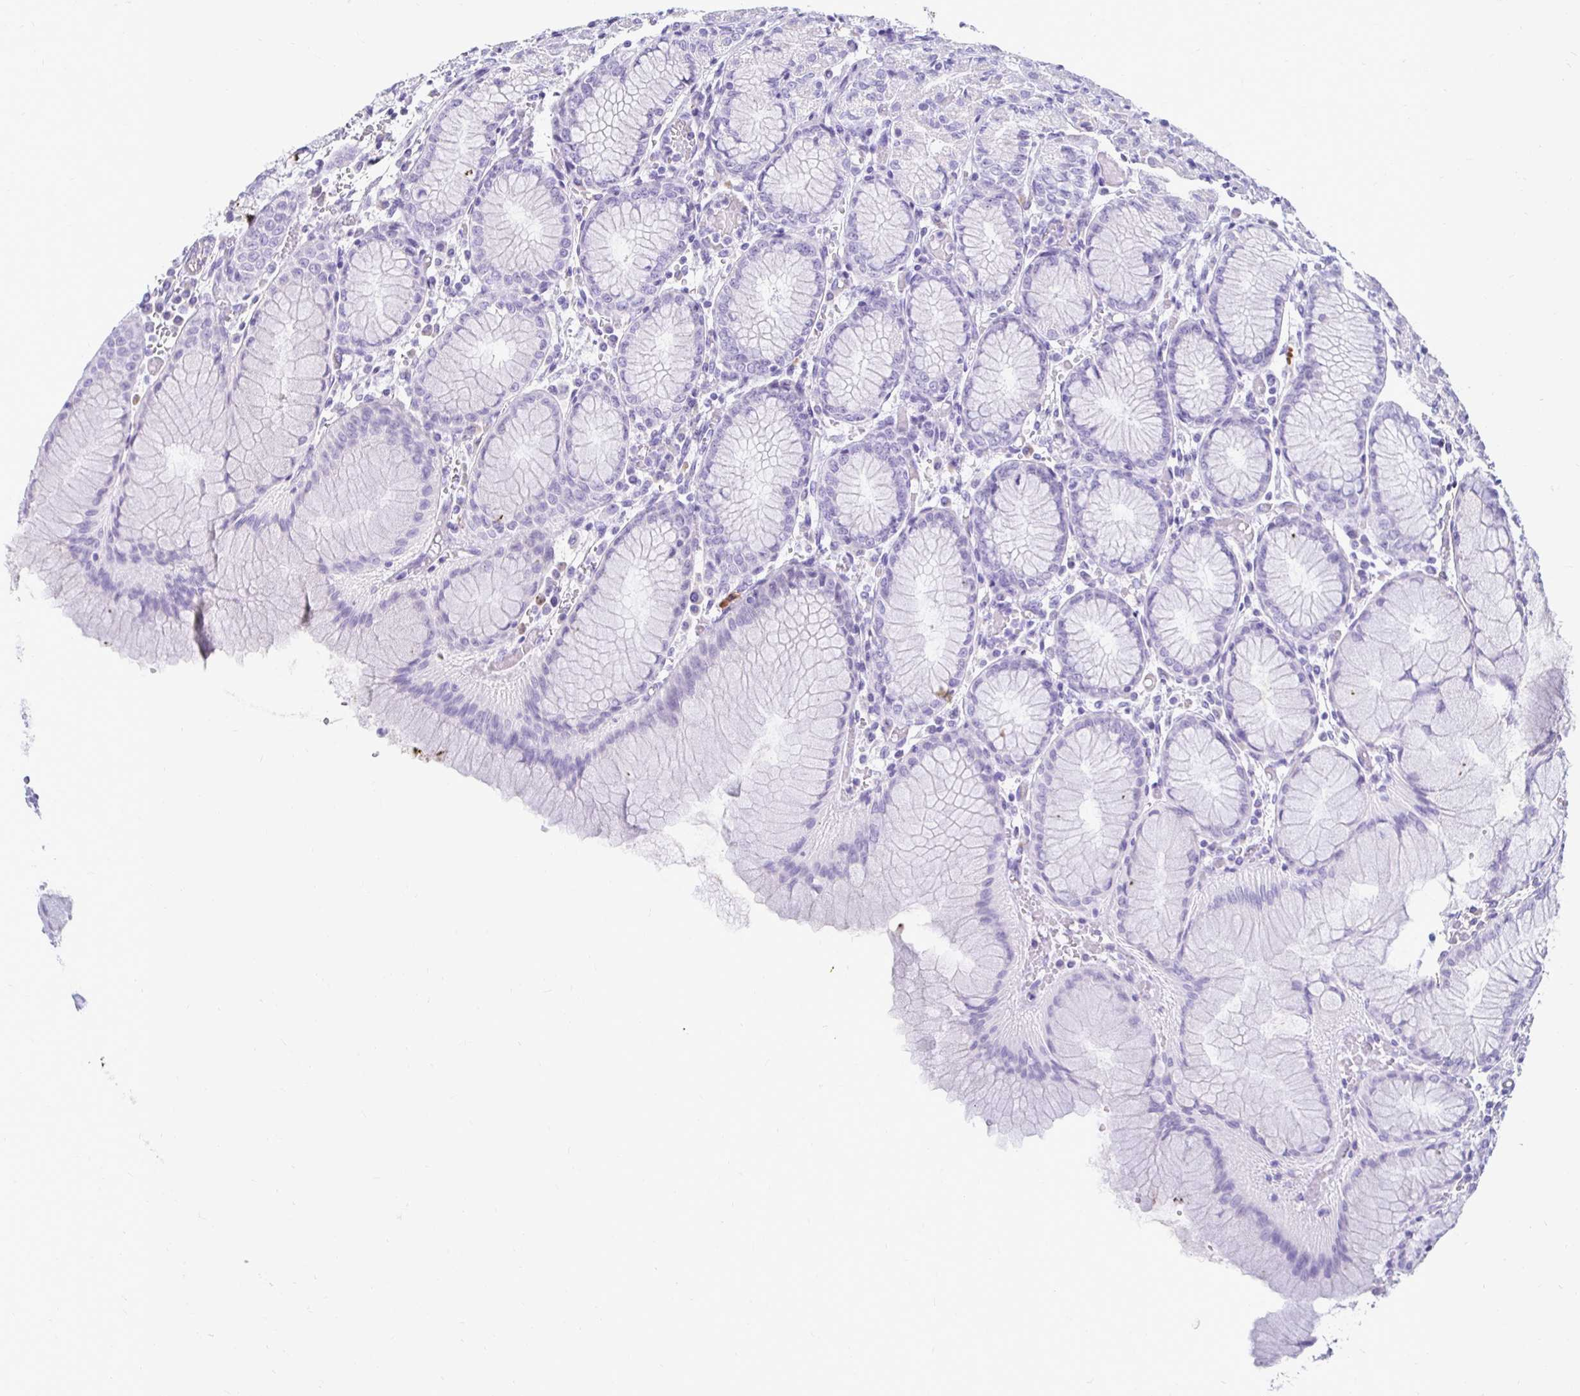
{"staining": {"intensity": "negative", "quantity": "none", "location": "none"}, "tissue": "stomach", "cell_type": "Glandular cells", "image_type": "normal", "snomed": [{"axis": "morphology", "description": "Normal tissue, NOS"}, {"axis": "topography", "description": "Stomach"}], "caption": "An image of human stomach is negative for staining in glandular cells.", "gene": "CST6", "patient": {"sex": "female", "age": 57}}